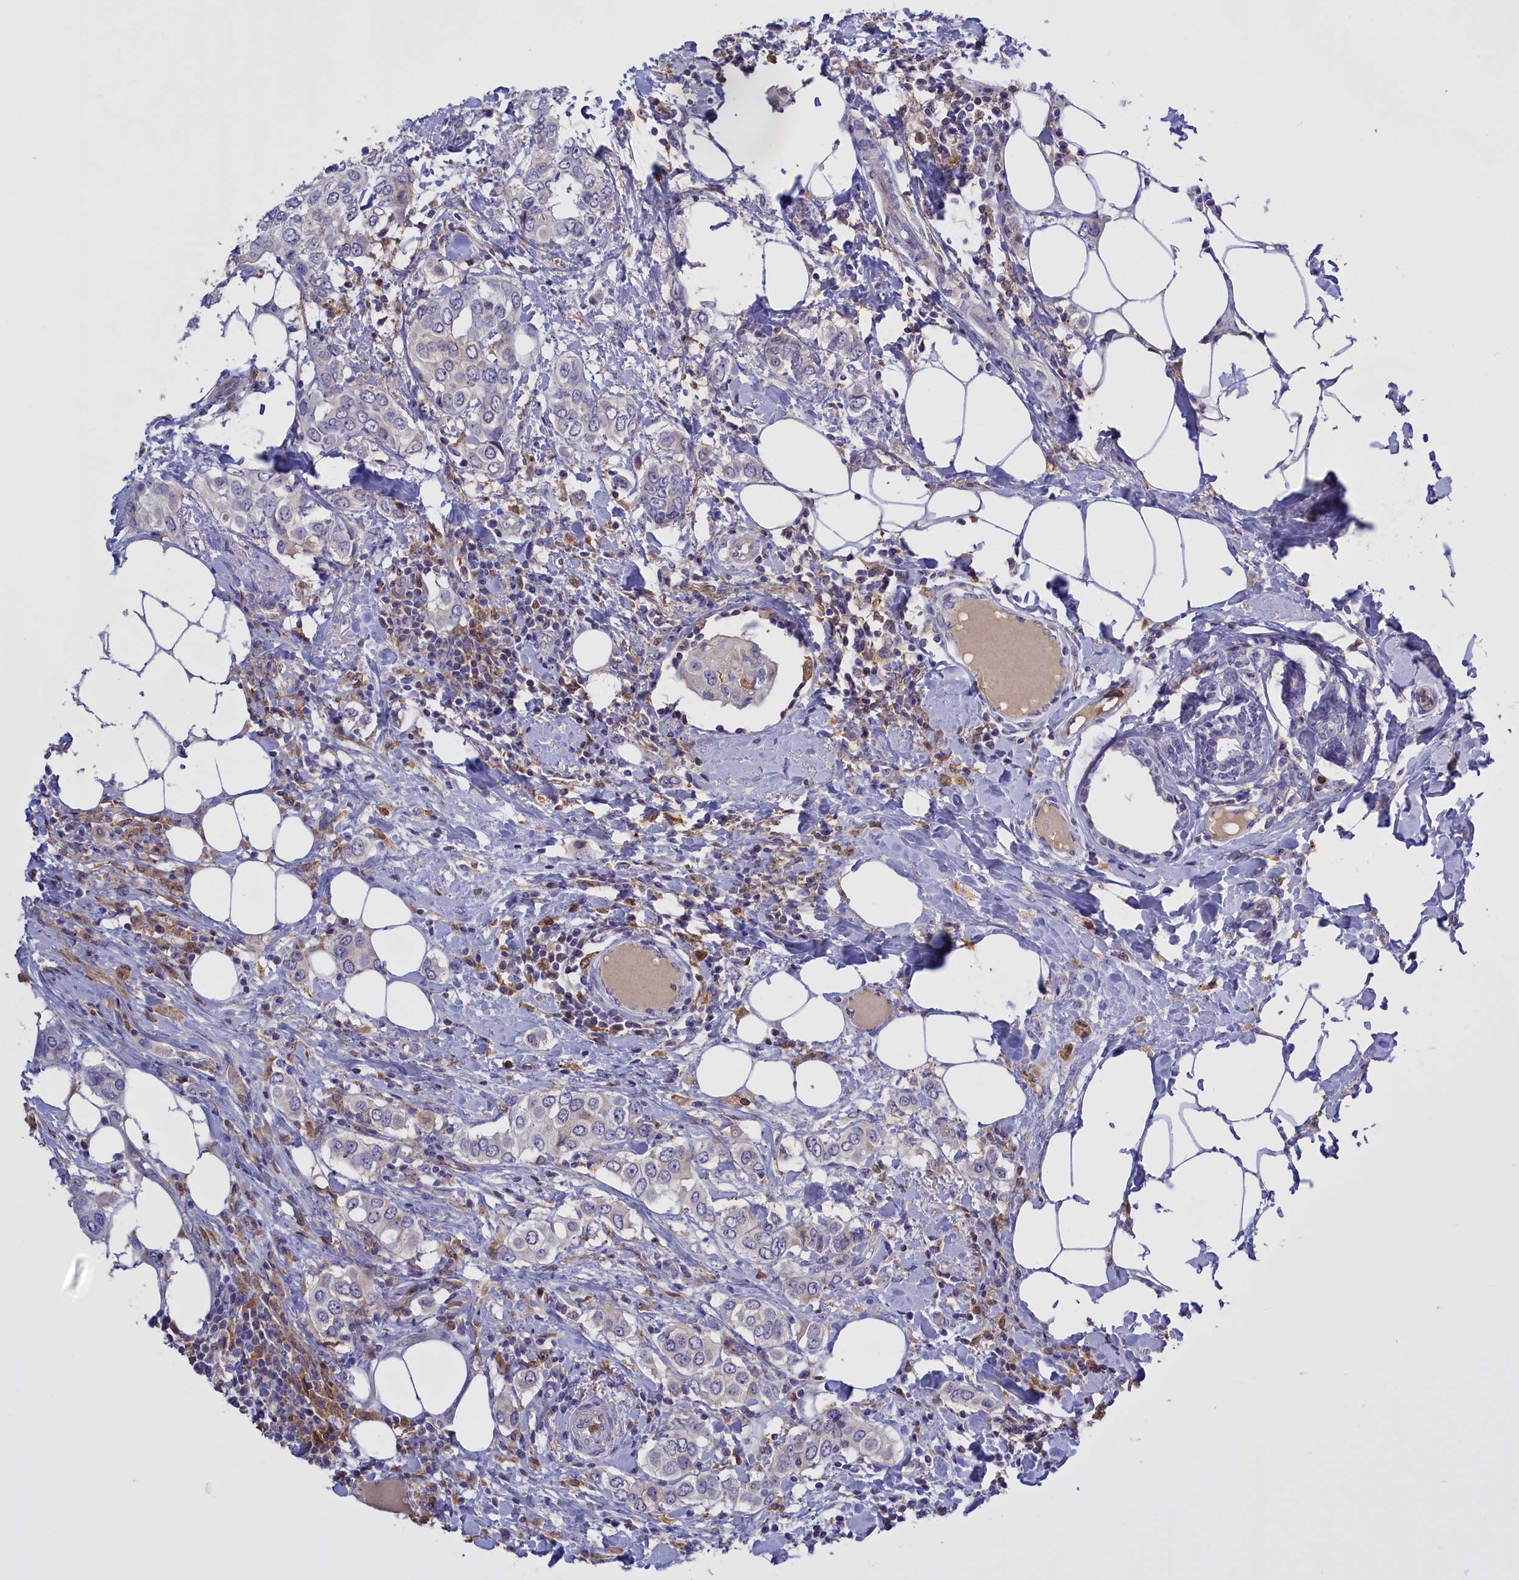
{"staining": {"intensity": "negative", "quantity": "none", "location": "none"}, "tissue": "breast cancer", "cell_type": "Tumor cells", "image_type": "cancer", "snomed": [{"axis": "morphology", "description": "Lobular carcinoma"}, {"axis": "topography", "description": "Breast"}], "caption": "Immunohistochemical staining of breast lobular carcinoma shows no significant staining in tumor cells.", "gene": "FAM149B1", "patient": {"sex": "female", "age": 51}}